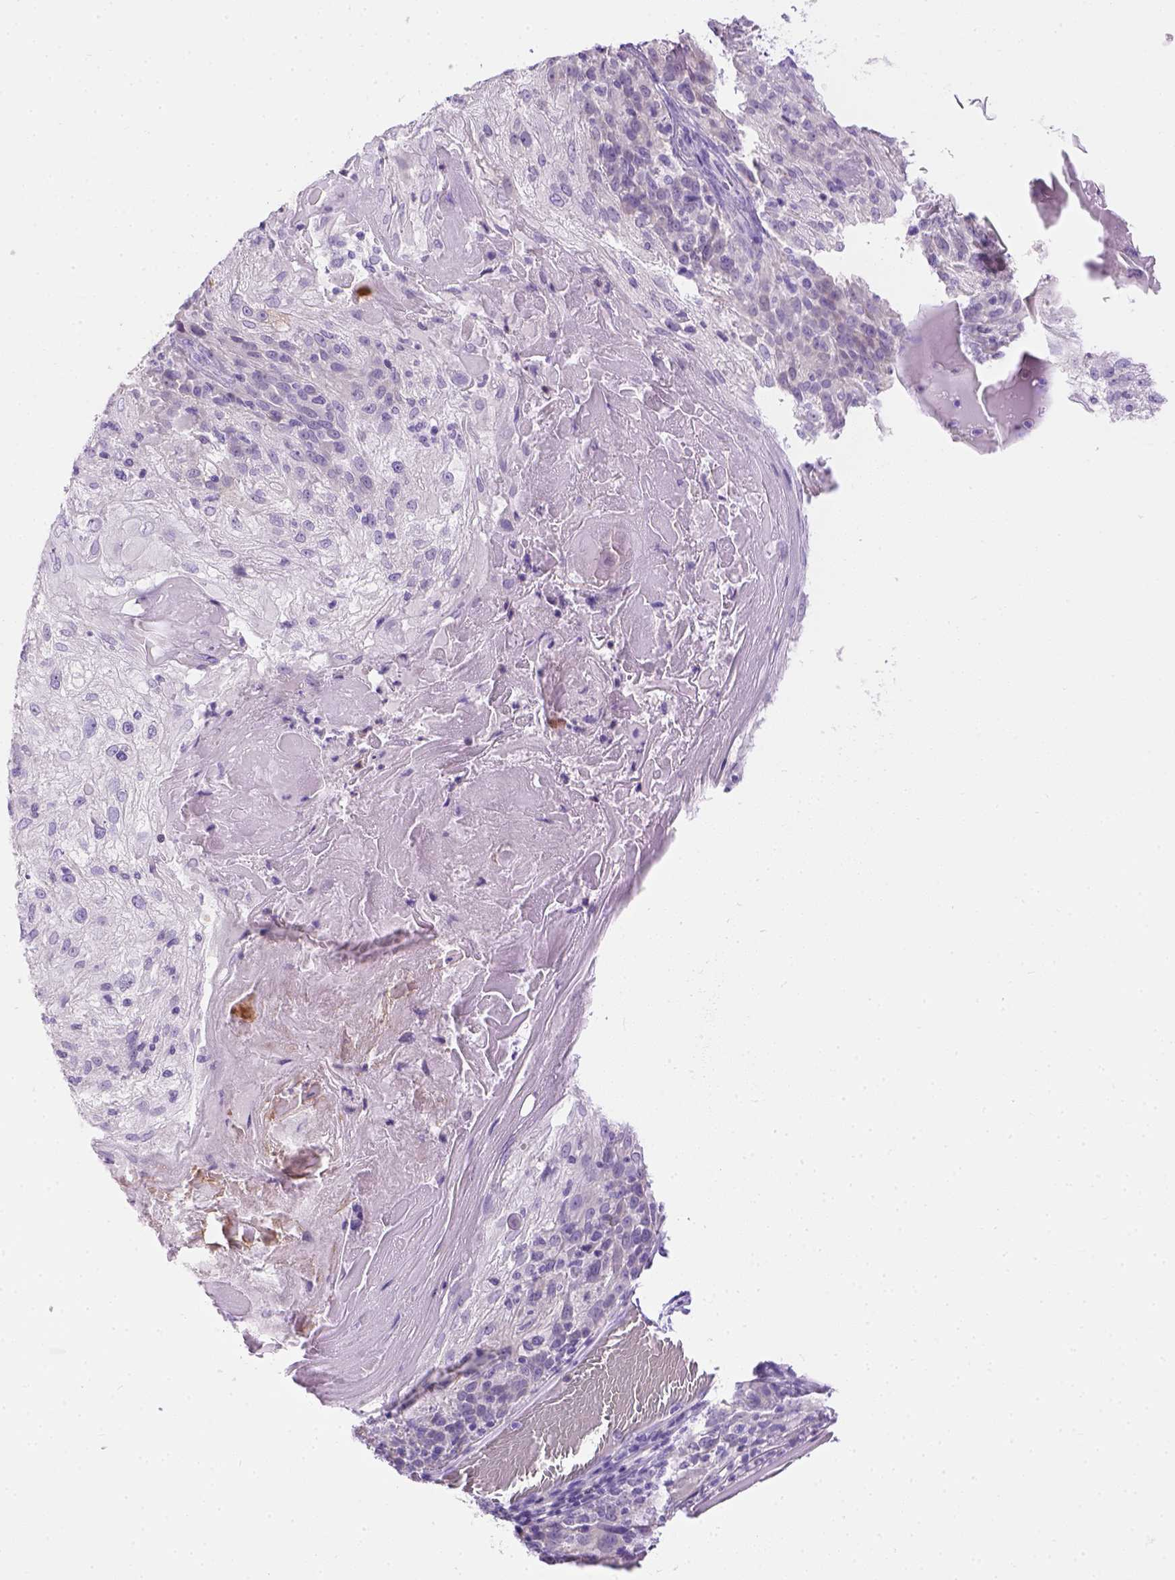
{"staining": {"intensity": "negative", "quantity": "none", "location": "none"}, "tissue": "skin cancer", "cell_type": "Tumor cells", "image_type": "cancer", "snomed": [{"axis": "morphology", "description": "Normal tissue, NOS"}, {"axis": "morphology", "description": "Squamous cell carcinoma, NOS"}, {"axis": "topography", "description": "Skin"}], "caption": "Immunohistochemical staining of human skin cancer reveals no significant staining in tumor cells.", "gene": "TMEM38A", "patient": {"sex": "female", "age": 83}}